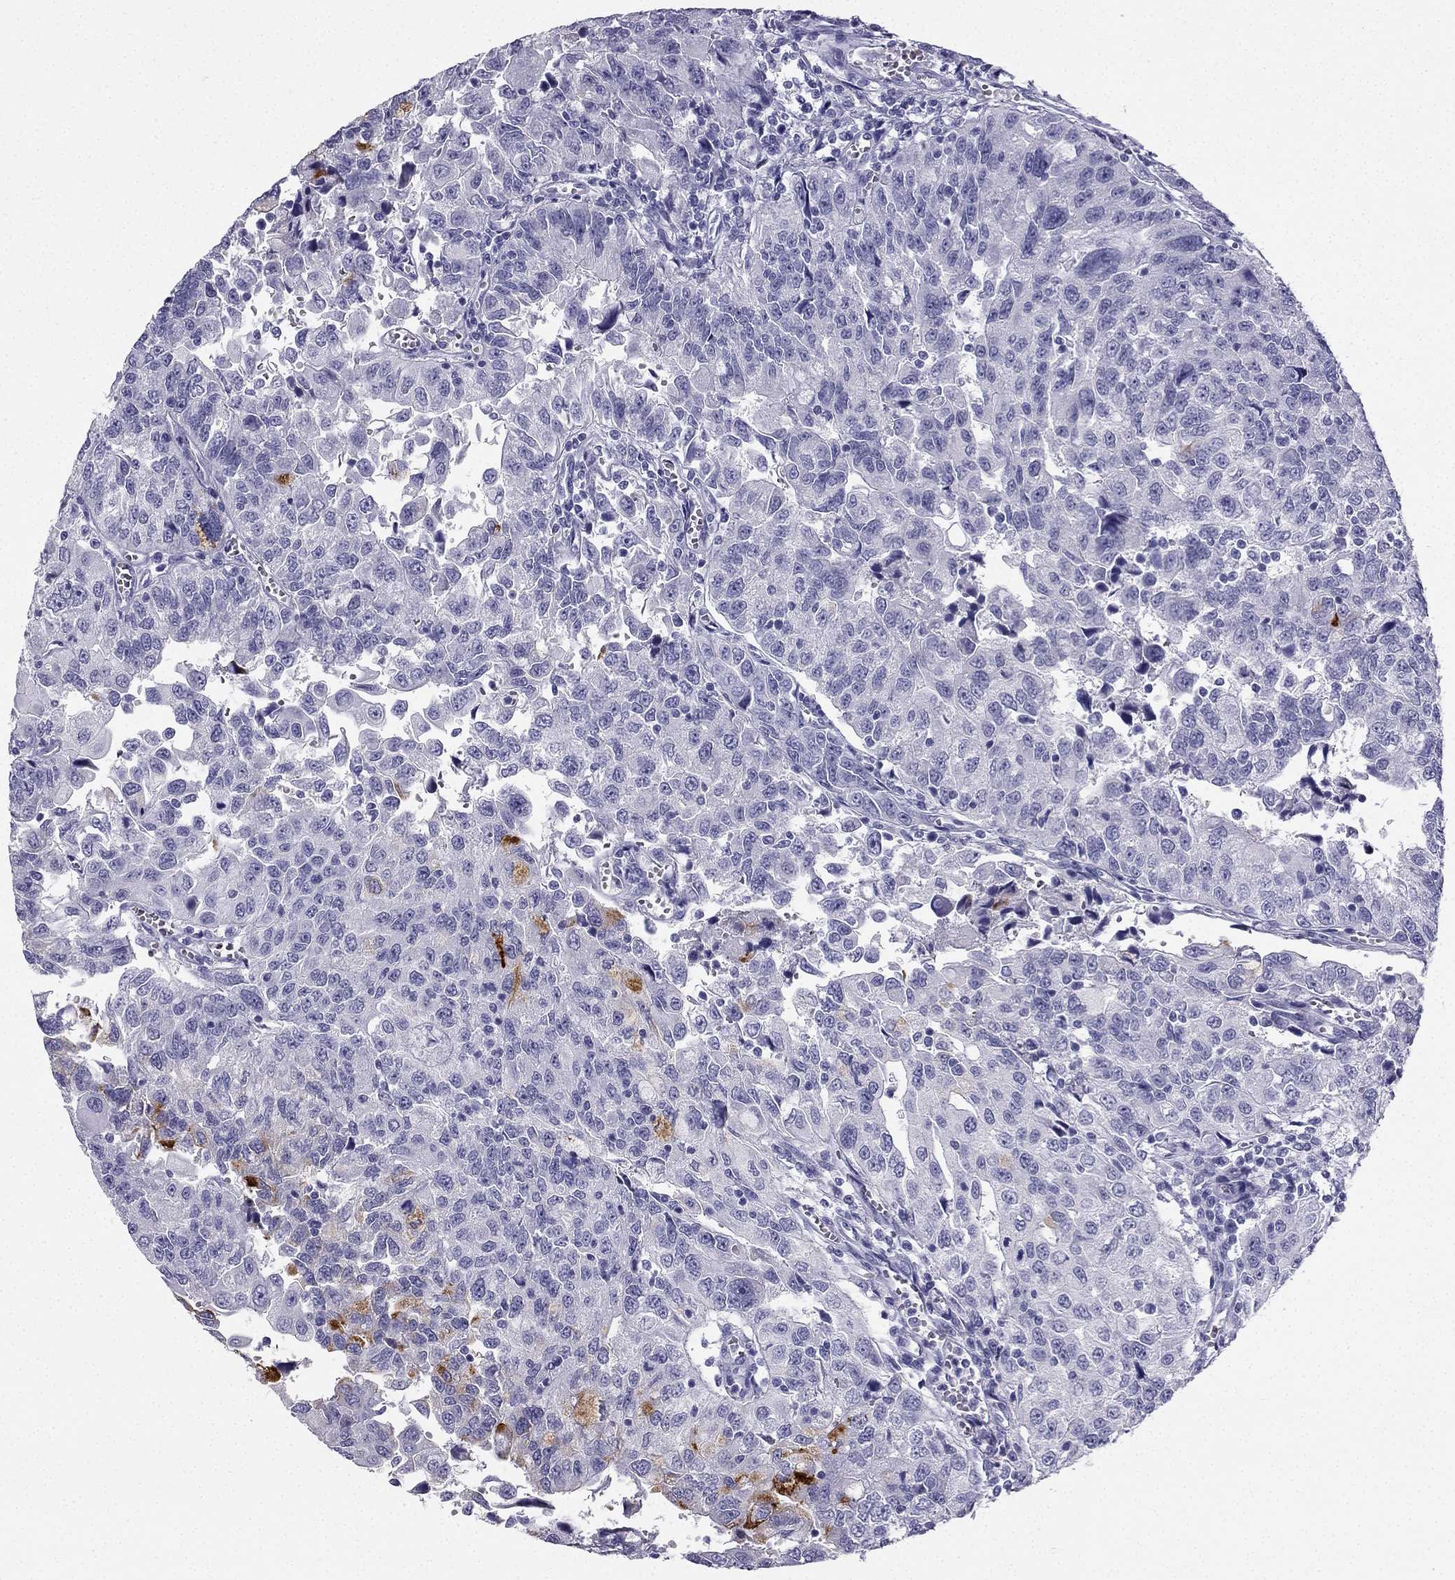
{"staining": {"intensity": "strong", "quantity": "<25%", "location": "cytoplasmic/membranous"}, "tissue": "urothelial cancer", "cell_type": "Tumor cells", "image_type": "cancer", "snomed": [{"axis": "morphology", "description": "Urothelial carcinoma, NOS"}, {"axis": "morphology", "description": "Urothelial carcinoma, High grade"}, {"axis": "topography", "description": "Urinary bladder"}], "caption": "The photomicrograph demonstrates a brown stain indicating the presence of a protein in the cytoplasmic/membranous of tumor cells in transitional cell carcinoma.", "gene": "TFF3", "patient": {"sex": "female", "age": 73}}